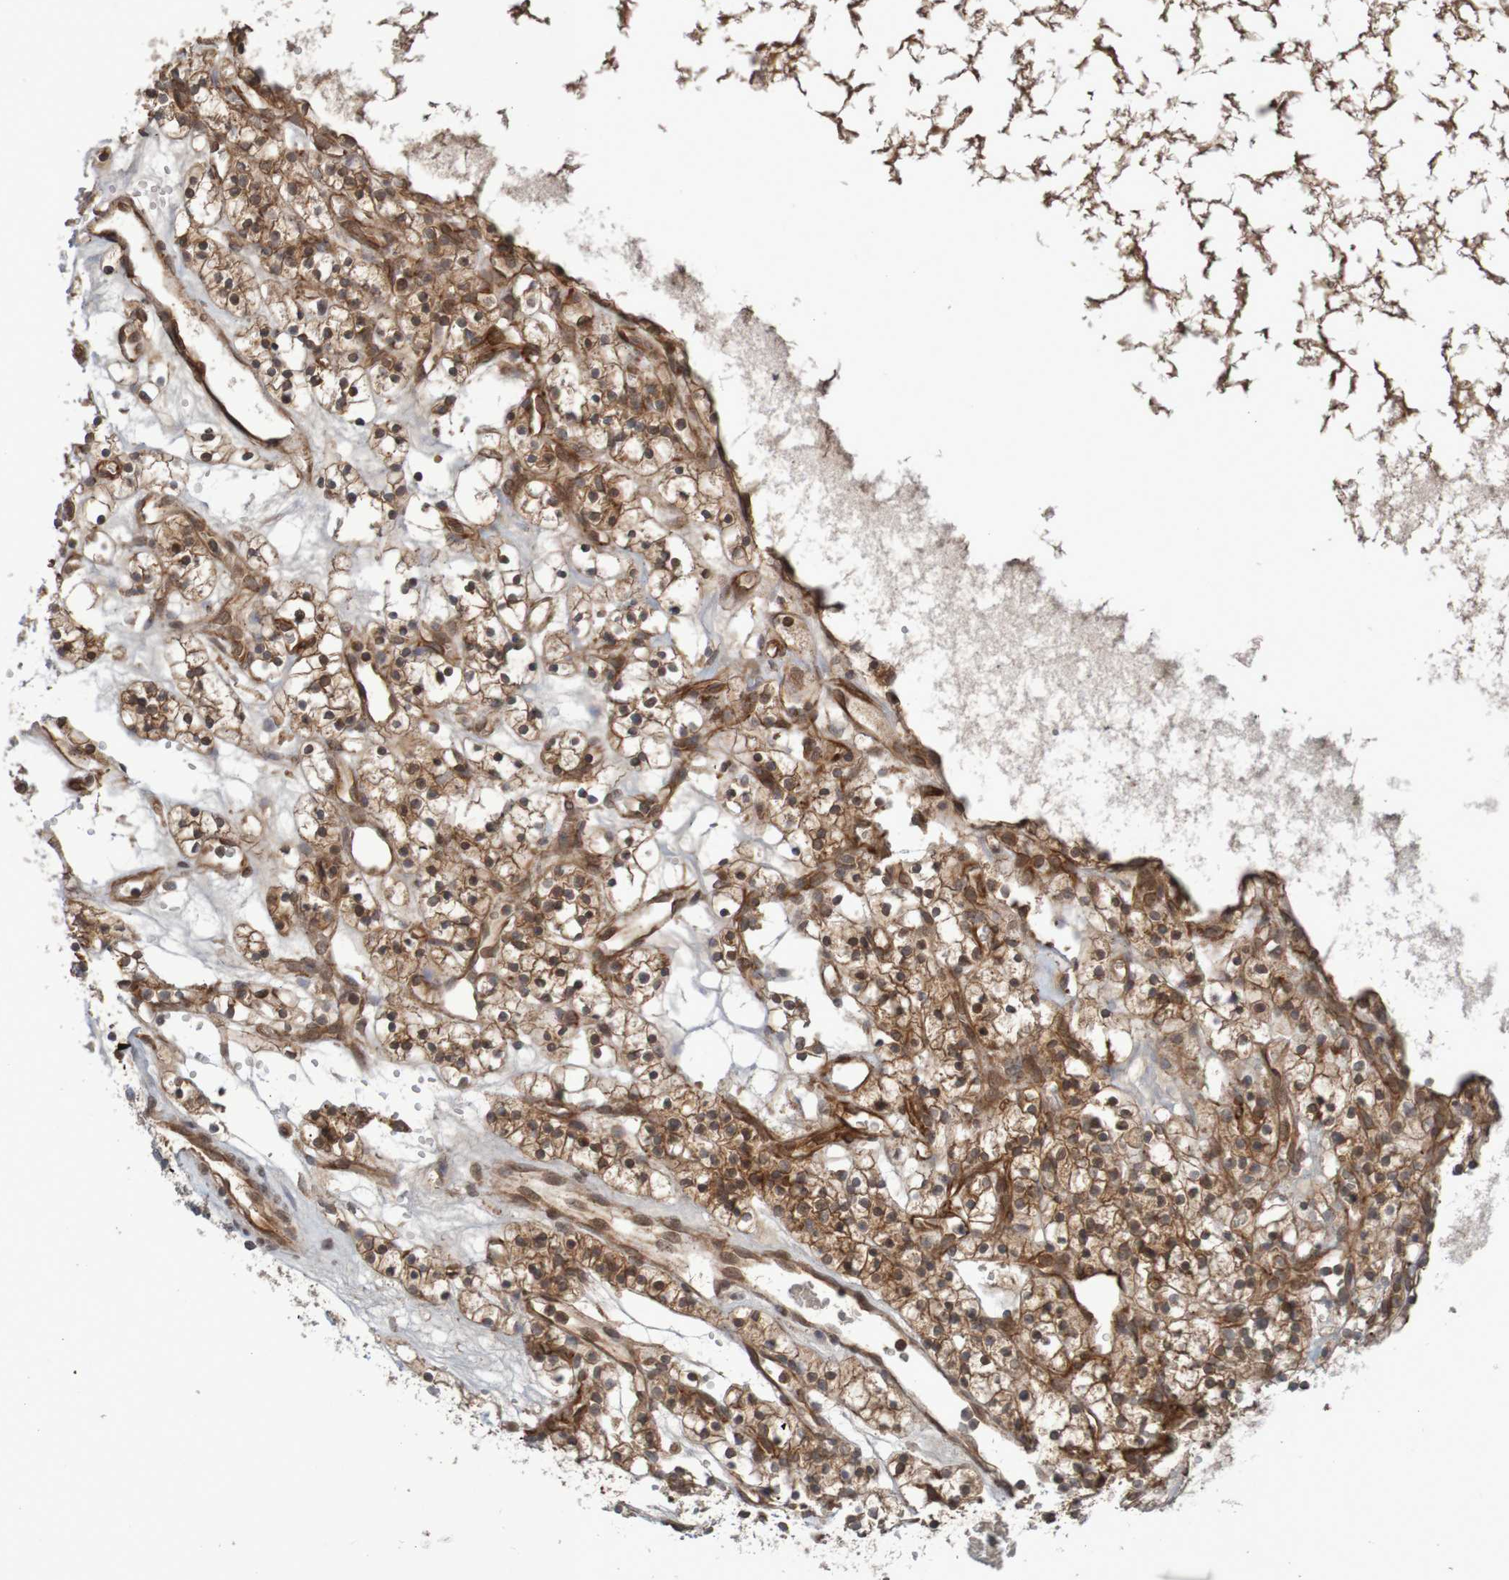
{"staining": {"intensity": "strong", "quantity": ">75%", "location": "cytoplasmic/membranous"}, "tissue": "renal cancer", "cell_type": "Tumor cells", "image_type": "cancer", "snomed": [{"axis": "morphology", "description": "Adenocarcinoma, NOS"}, {"axis": "topography", "description": "Kidney"}], "caption": "Immunohistochemical staining of renal cancer (adenocarcinoma) displays high levels of strong cytoplasmic/membranous expression in about >75% of tumor cells. (brown staining indicates protein expression, while blue staining denotes nuclei).", "gene": "MRPL52", "patient": {"sex": "female", "age": 57}}